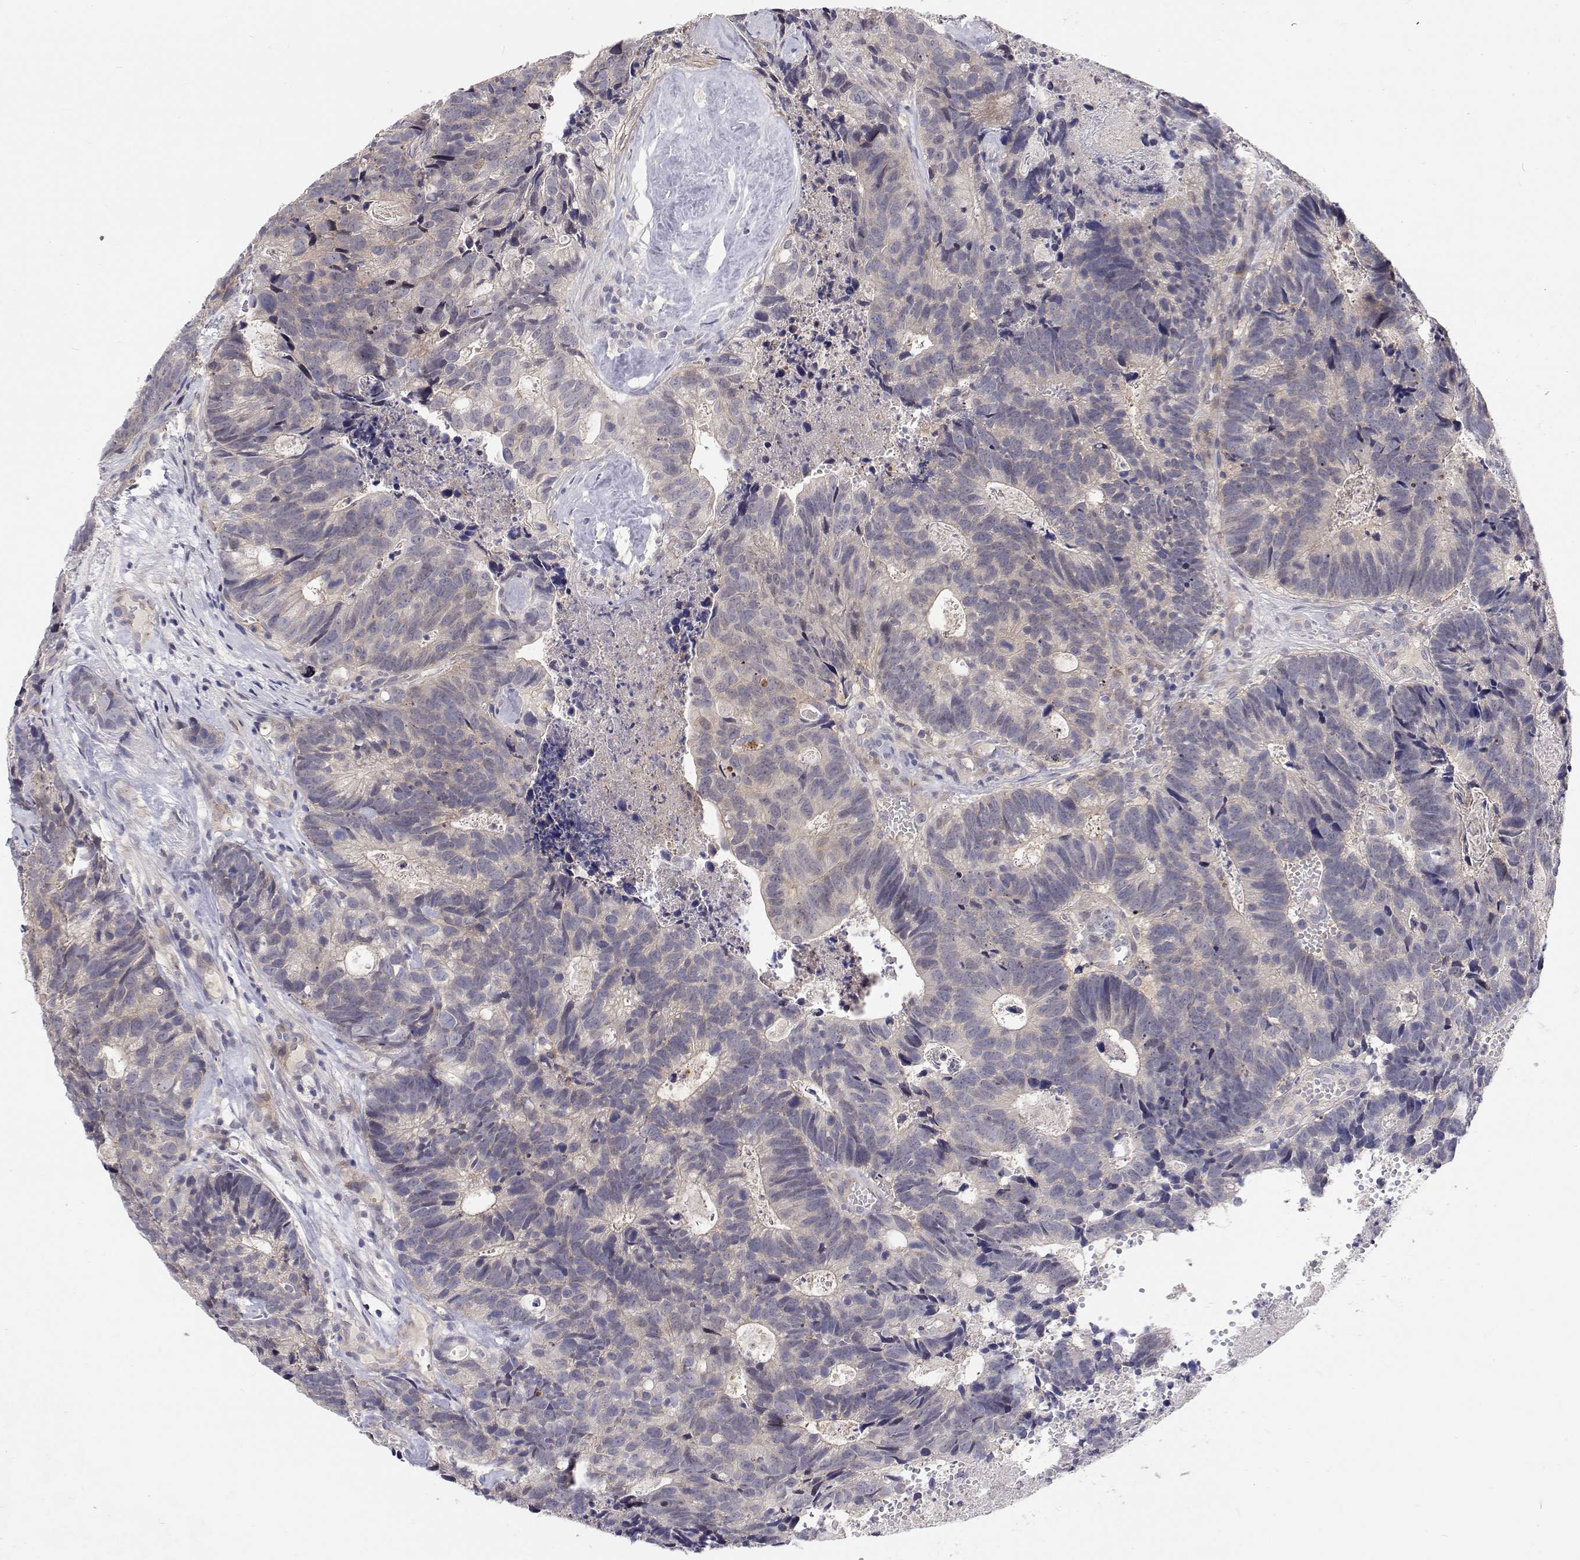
{"staining": {"intensity": "negative", "quantity": "none", "location": "none"}, "tissue": "head and neck cancer", "cell_type": "Tumor cells", "image_type": "cancer", "snomed": [{"axis": "morphology", "description": "Adenocarcinoma, NOS"}, {"axis": "topography", "description": "Head-Neck"}], "caption": "A photomicrograph of head and neck cancer (adenocarcinoma) stained for a protein exhibits no brown staining in tumor cells. Nuclei are stained in blue.", "gene": "MYPN", "patient": {"sex": "male", "age": 62}}